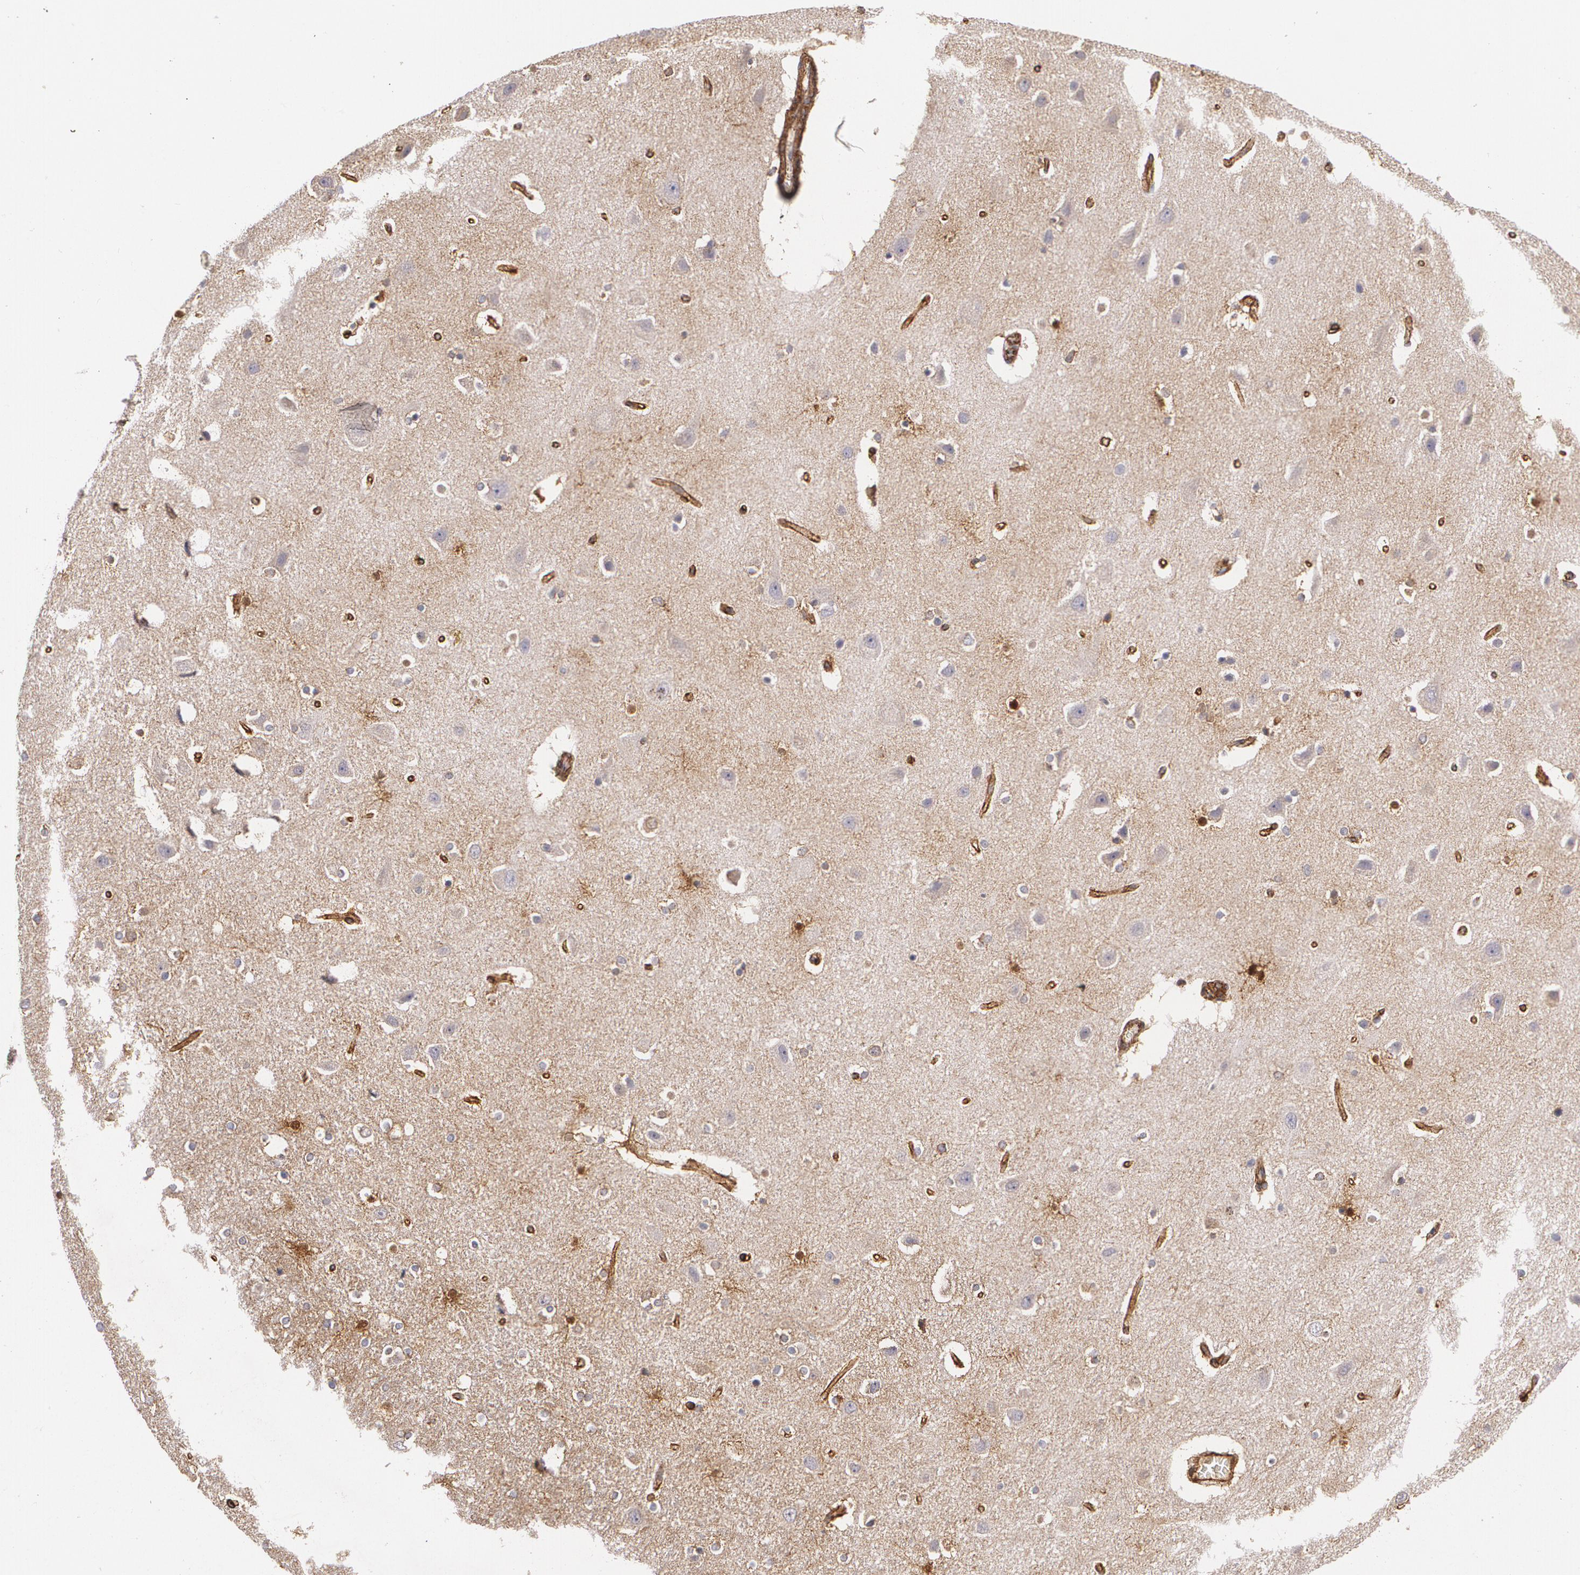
{"staining": {"intensity": "moderate", "quantity": "25%-75%", "location": "cytoplasmic/membranous"}, "tissue": "caudate", "cell_type": "Glial cells", "image_type": "normal", "snomed": [{"axis": "morphology", "description": "Normal tissue, NOS"}, {"axis": "topography", "description": "Lateral ventricle wall"}], "caption": "Immunohistochemical staining of normal human caudate shows moderate cytoplasmic/membranous protein positivity in approximately 25%-75% of glial cells.", "gene": "TJP1", "patient": {"sex": "female", "age": 54}}